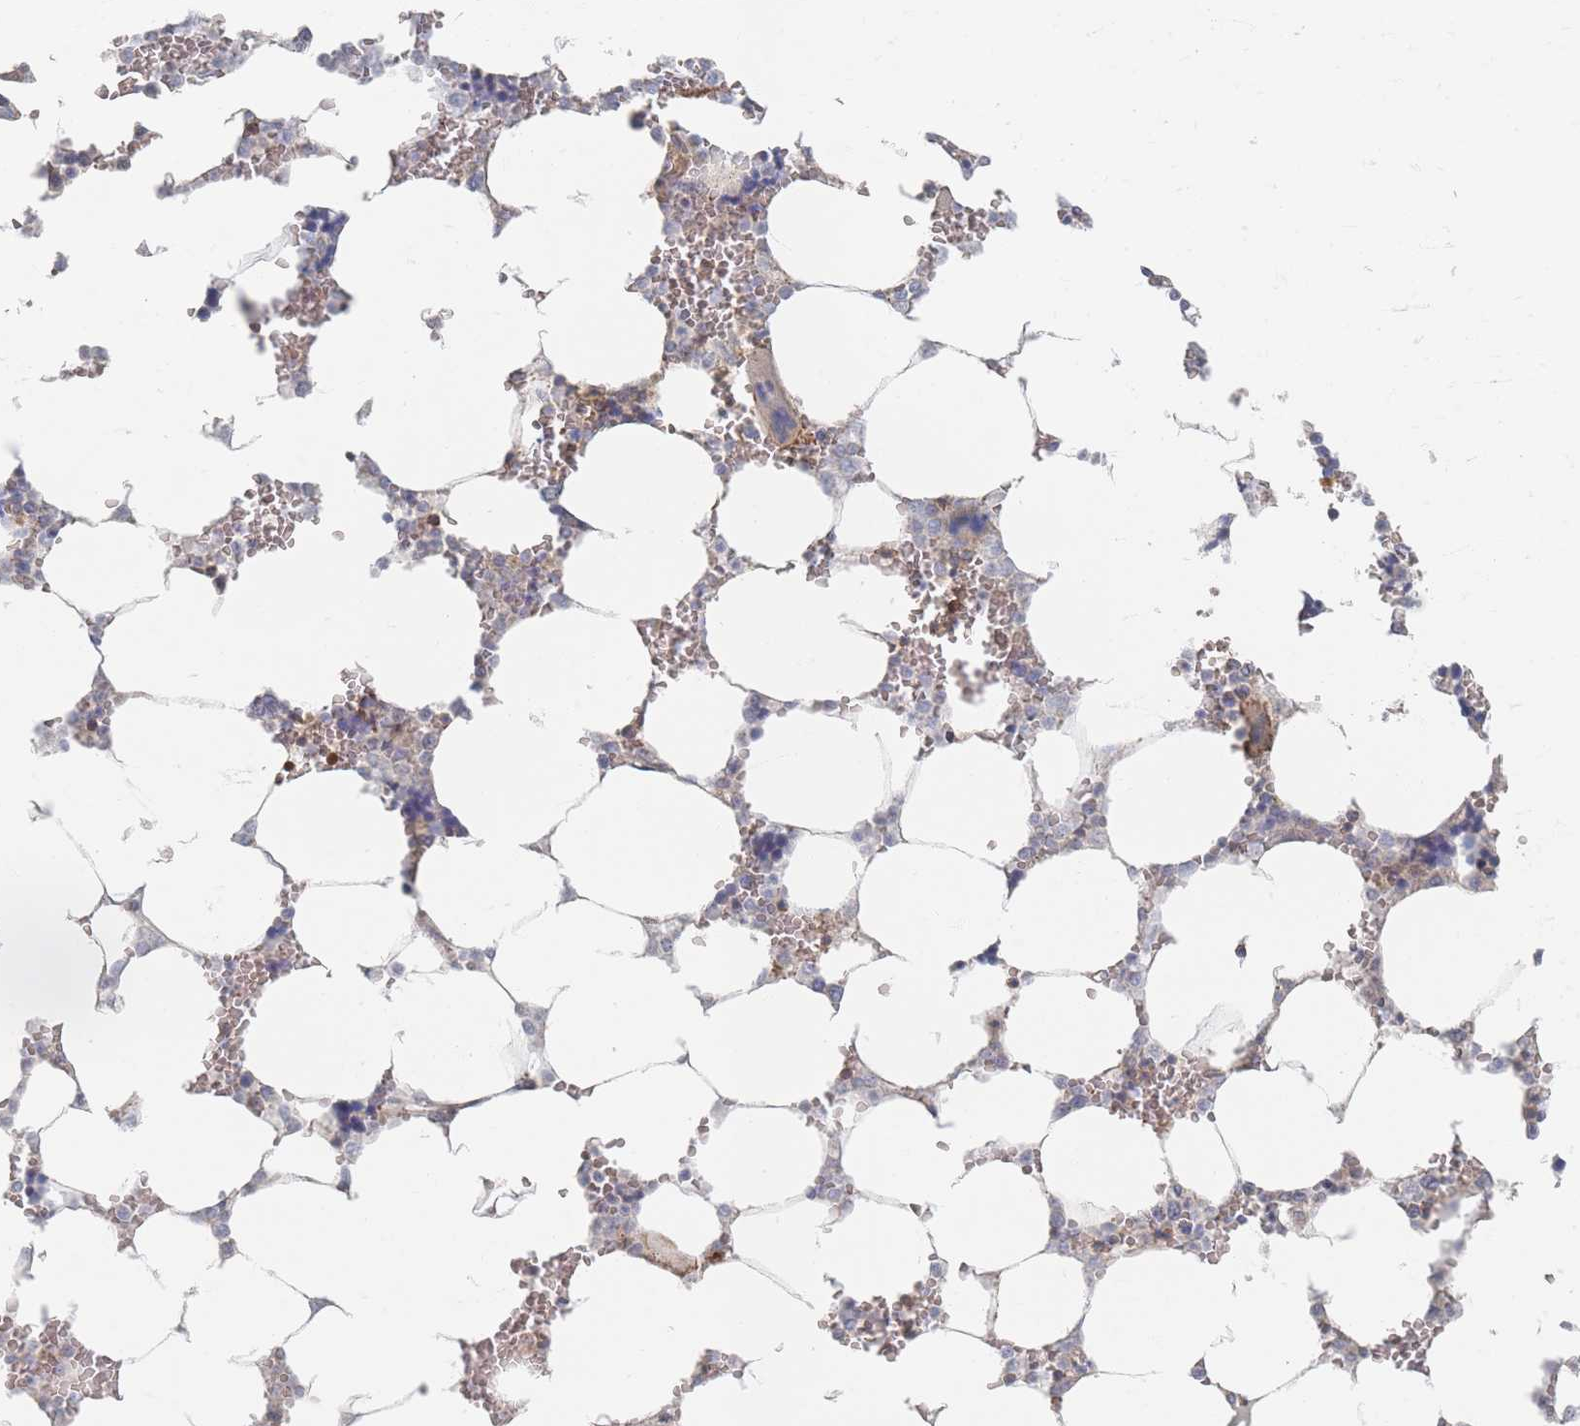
{"staining": {"intensity": "weak", "quantity": "<25%", "location": "cytoplasmic/membranous"}, "tissue": "bone marrow", "cell_type": "Hematopoietic cells", "image_type": "normal", "snomed": [{"axis": "morphology", "description": "Normal tissue, NOS"}, {"axis": "topography", "description": "Bone marrow"}], "caption": "The micrograph reveals no staining of hematopoietic cells in unremarkable bone marrow. (Brightfield microscopy of DAB (3,3'-diaminobenzidine) immunohistochemistry (IHC) at high magnification).", "gene": "ZKSCAN7", "patient": {"sex": "male", "age": 64}}